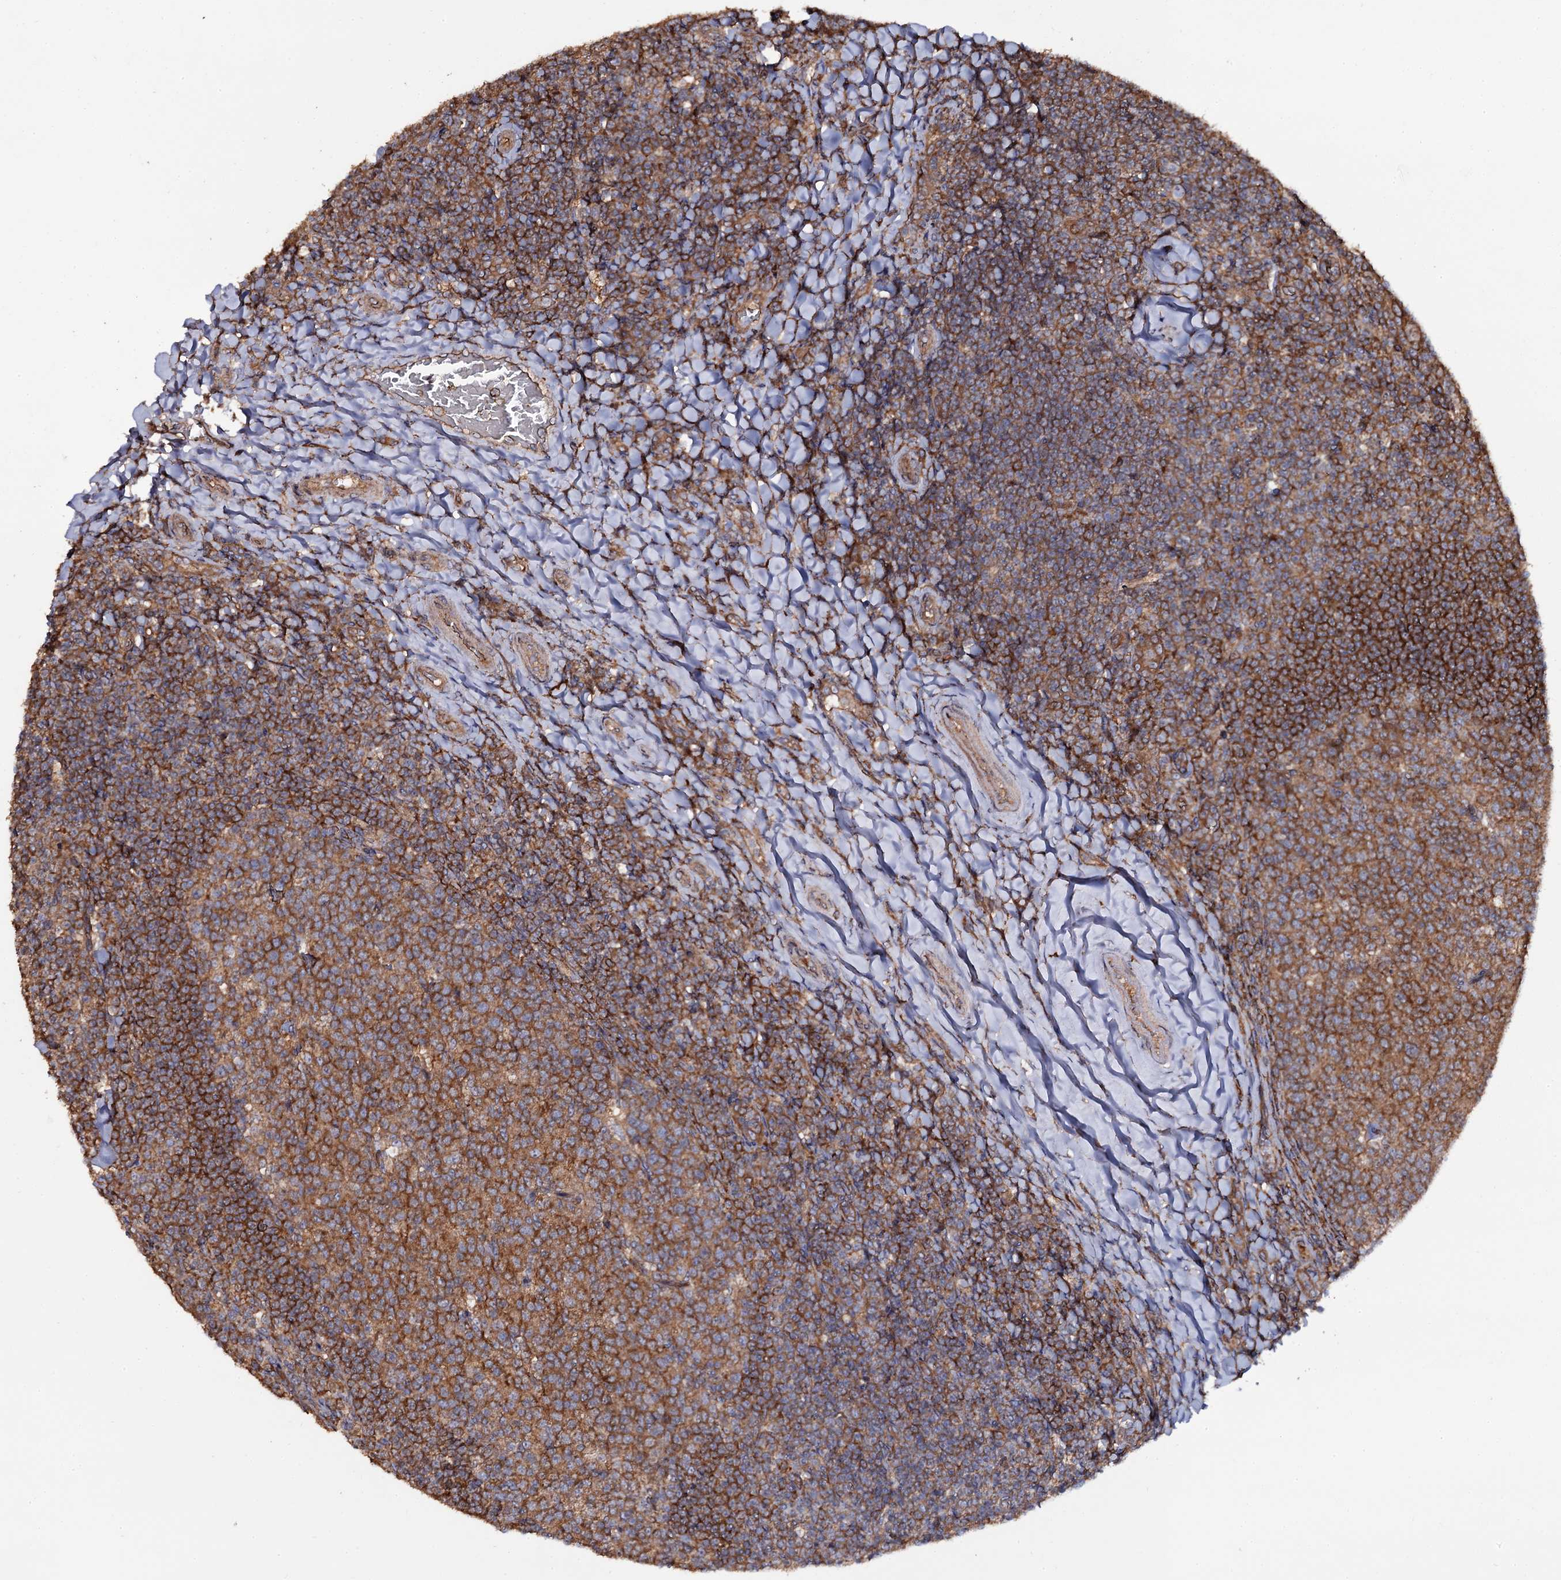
{"staining": {"intensity": "moderate", "quantity": ">75%", "location": "cytoplasmic/membranous"}, "tissue": "tonsil", "cell_type": "Germinal center cells", "image_type": "normal", "snomed": [{"axis": "morphology", "description": "Normal tissue, NOS"}, {"axis": "topography", "description": "Tonsil"}], "caption": "IHC (DAB (3,3'-diaminobenzidine)) staining of benign tonsil displays moderate cytoplasmic/membranous protein positivity in about >75% of germinal center cells. Using DAB (brown) and hematoxylin (blue) stains, captured at high magnification using brightfield microscopy.", "gene": "TTC23", "patient": {"sex": "female", "age": 10}}